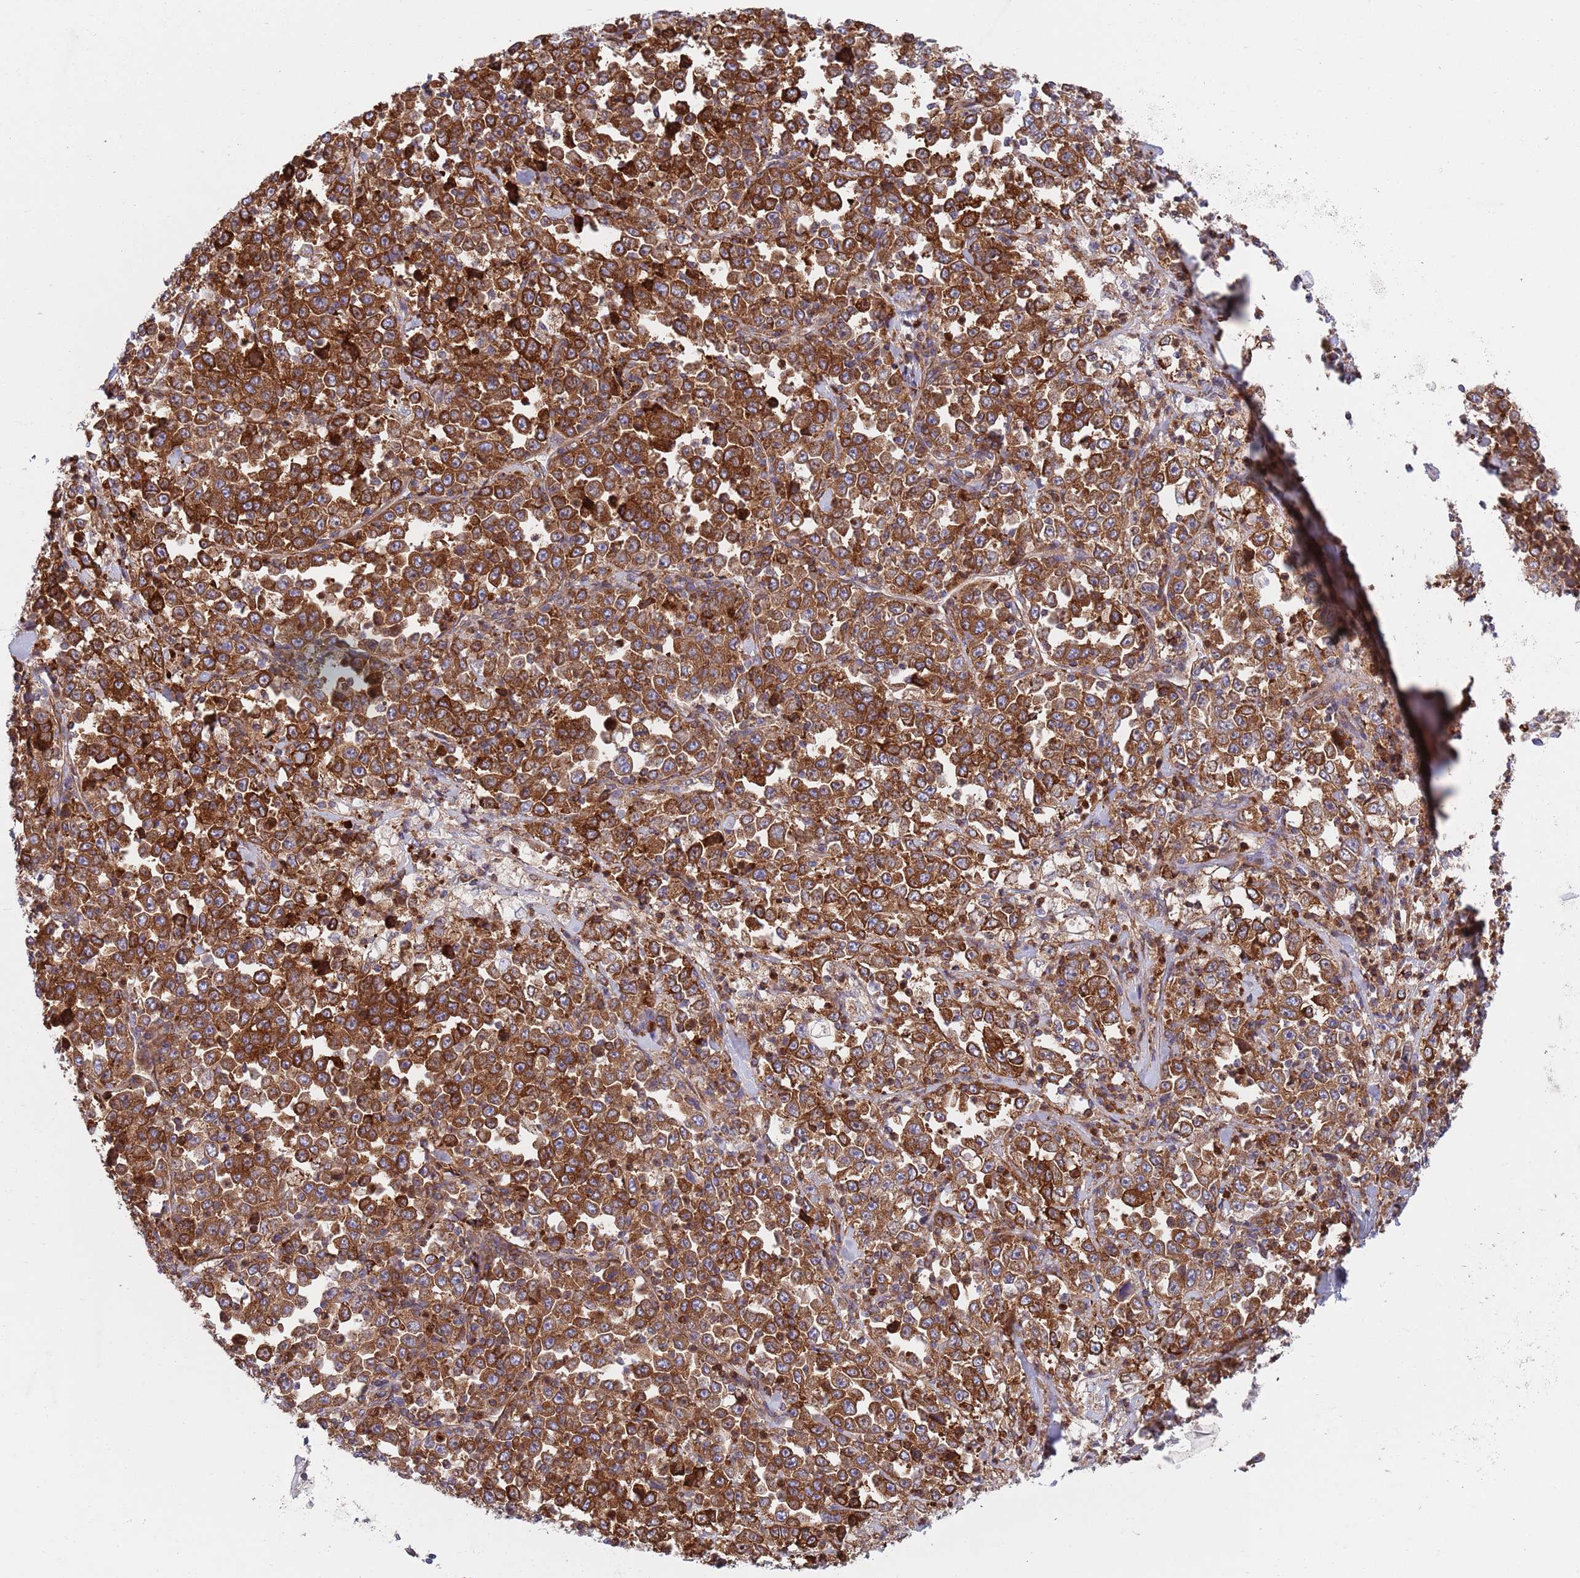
{"staining": {"intensity": "strong", "quantity": ">75%", "location": "cytoplasmic/membranous"}, "tissue": "stomach cancer", "cell_type": "Tumor cells", "image_type": "cancer", "snomed": [{"axis": "morphology", "description": "Normal tissue, NOS"}, {"axis": "morphology", "description": "Adenocarcinoma, NOS"}, {"axis": "topography", "description": "Stomach, upper"}, {"axis": "topography", "description": "Stomach"}], "caption": "A brown stain highlights strong cytoplasmic/membranous expression of a protein in human stomach cancer (adenocarcinoma) tumor cells.", "gene": "ZMYM5", "patient": {"sex": "male", "age": 59}}